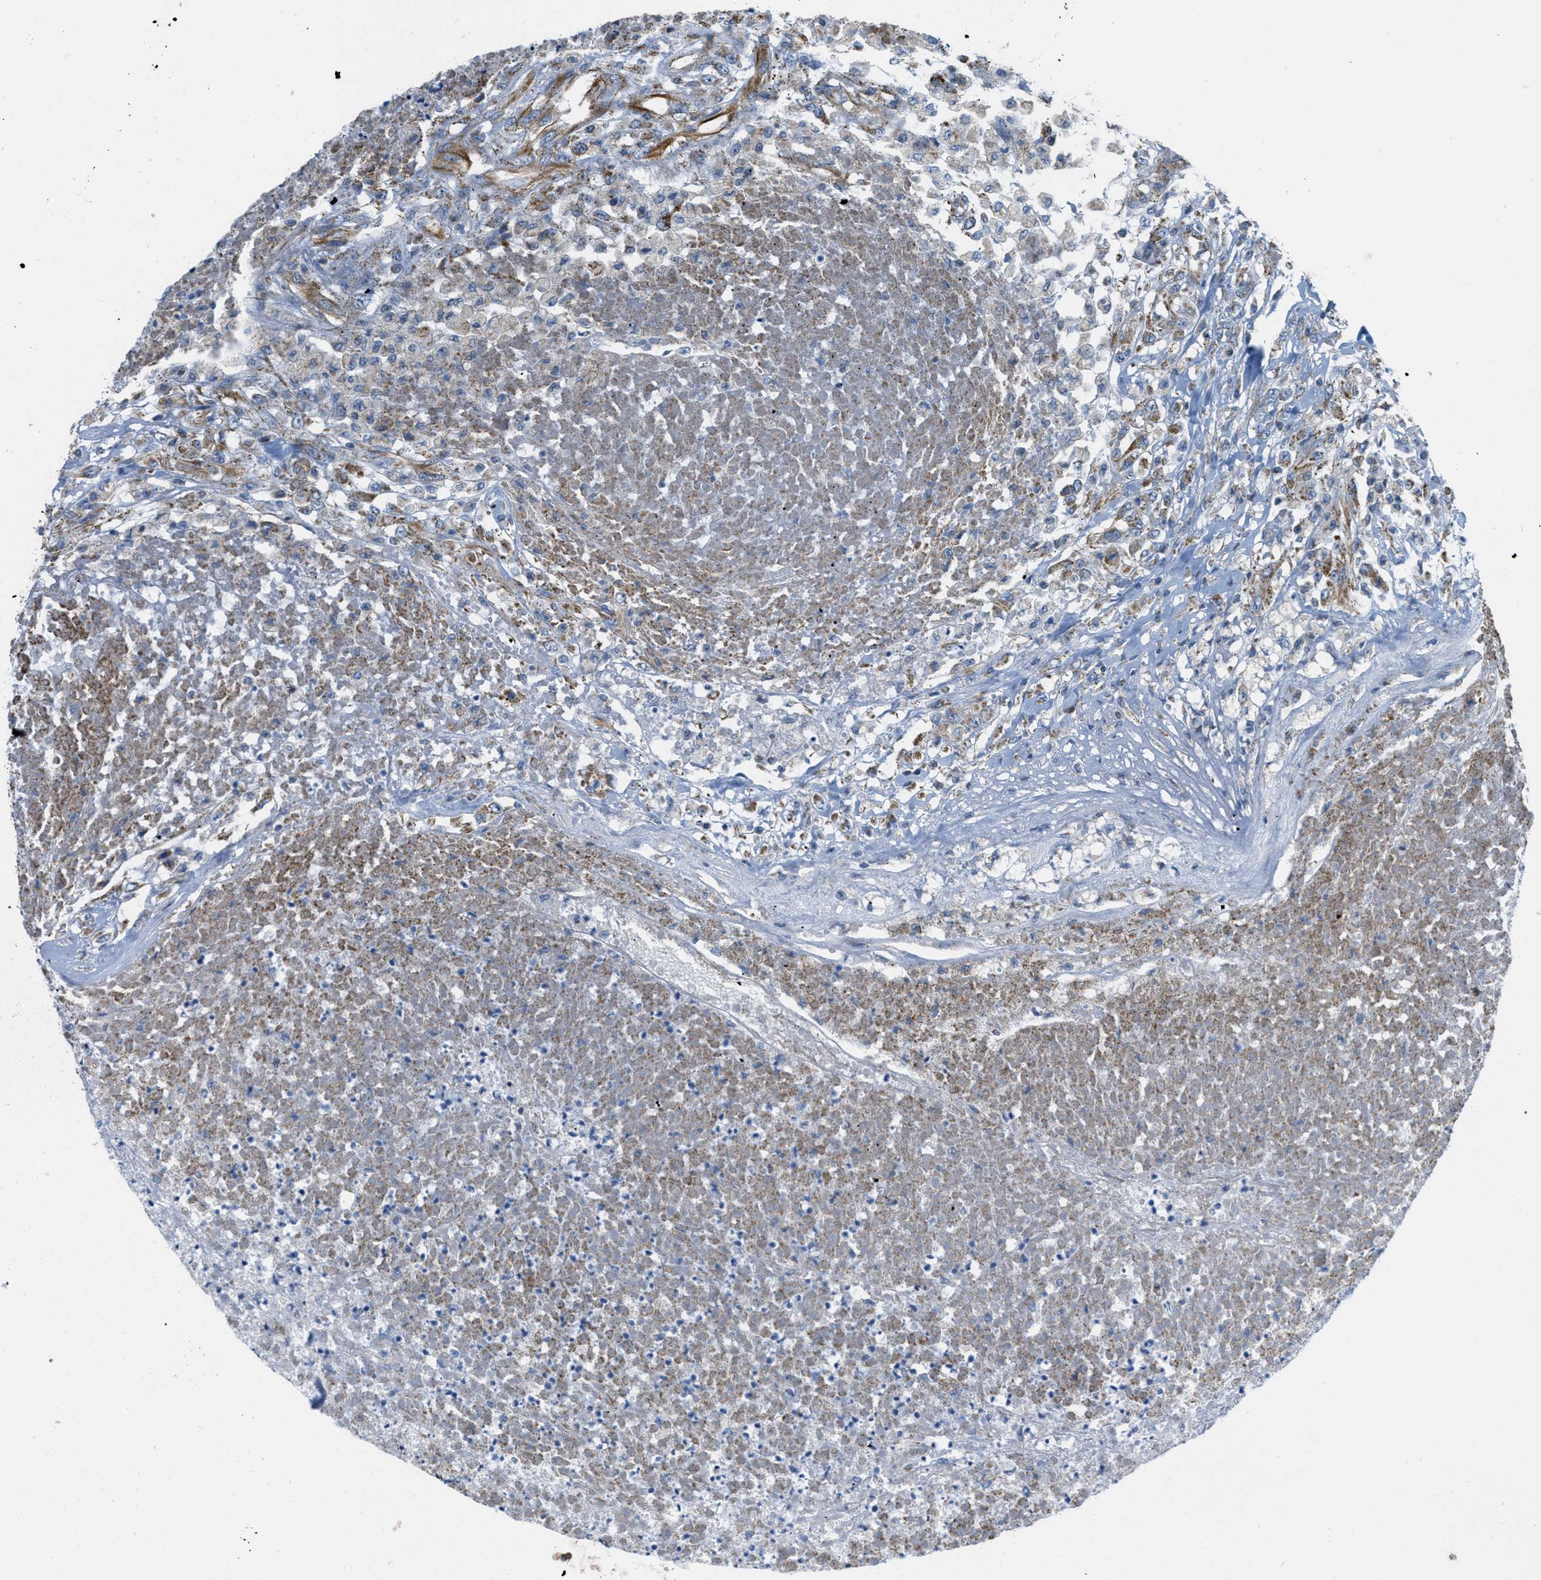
{"staining": {"intensity": "moderate", "quantity": ">75%", "location": "cytoplasmic/membranous"}, "tissue": "testis cancer", "cell_type": "Tumor cells", "image_type": "cancer", "snomed": [{"axis": "morphology", "description": "Seminoma, NOS"}, {"axis": "topography", "description": "Testis"}], "caption": "An image of human testis cancer (seminoma) stained for a protein exhibits moderate cytoplasmic/membranous brown staining in tumor cells.", "gene": "BTN3A1", "patient": {"sex": "male", "age": 59}}